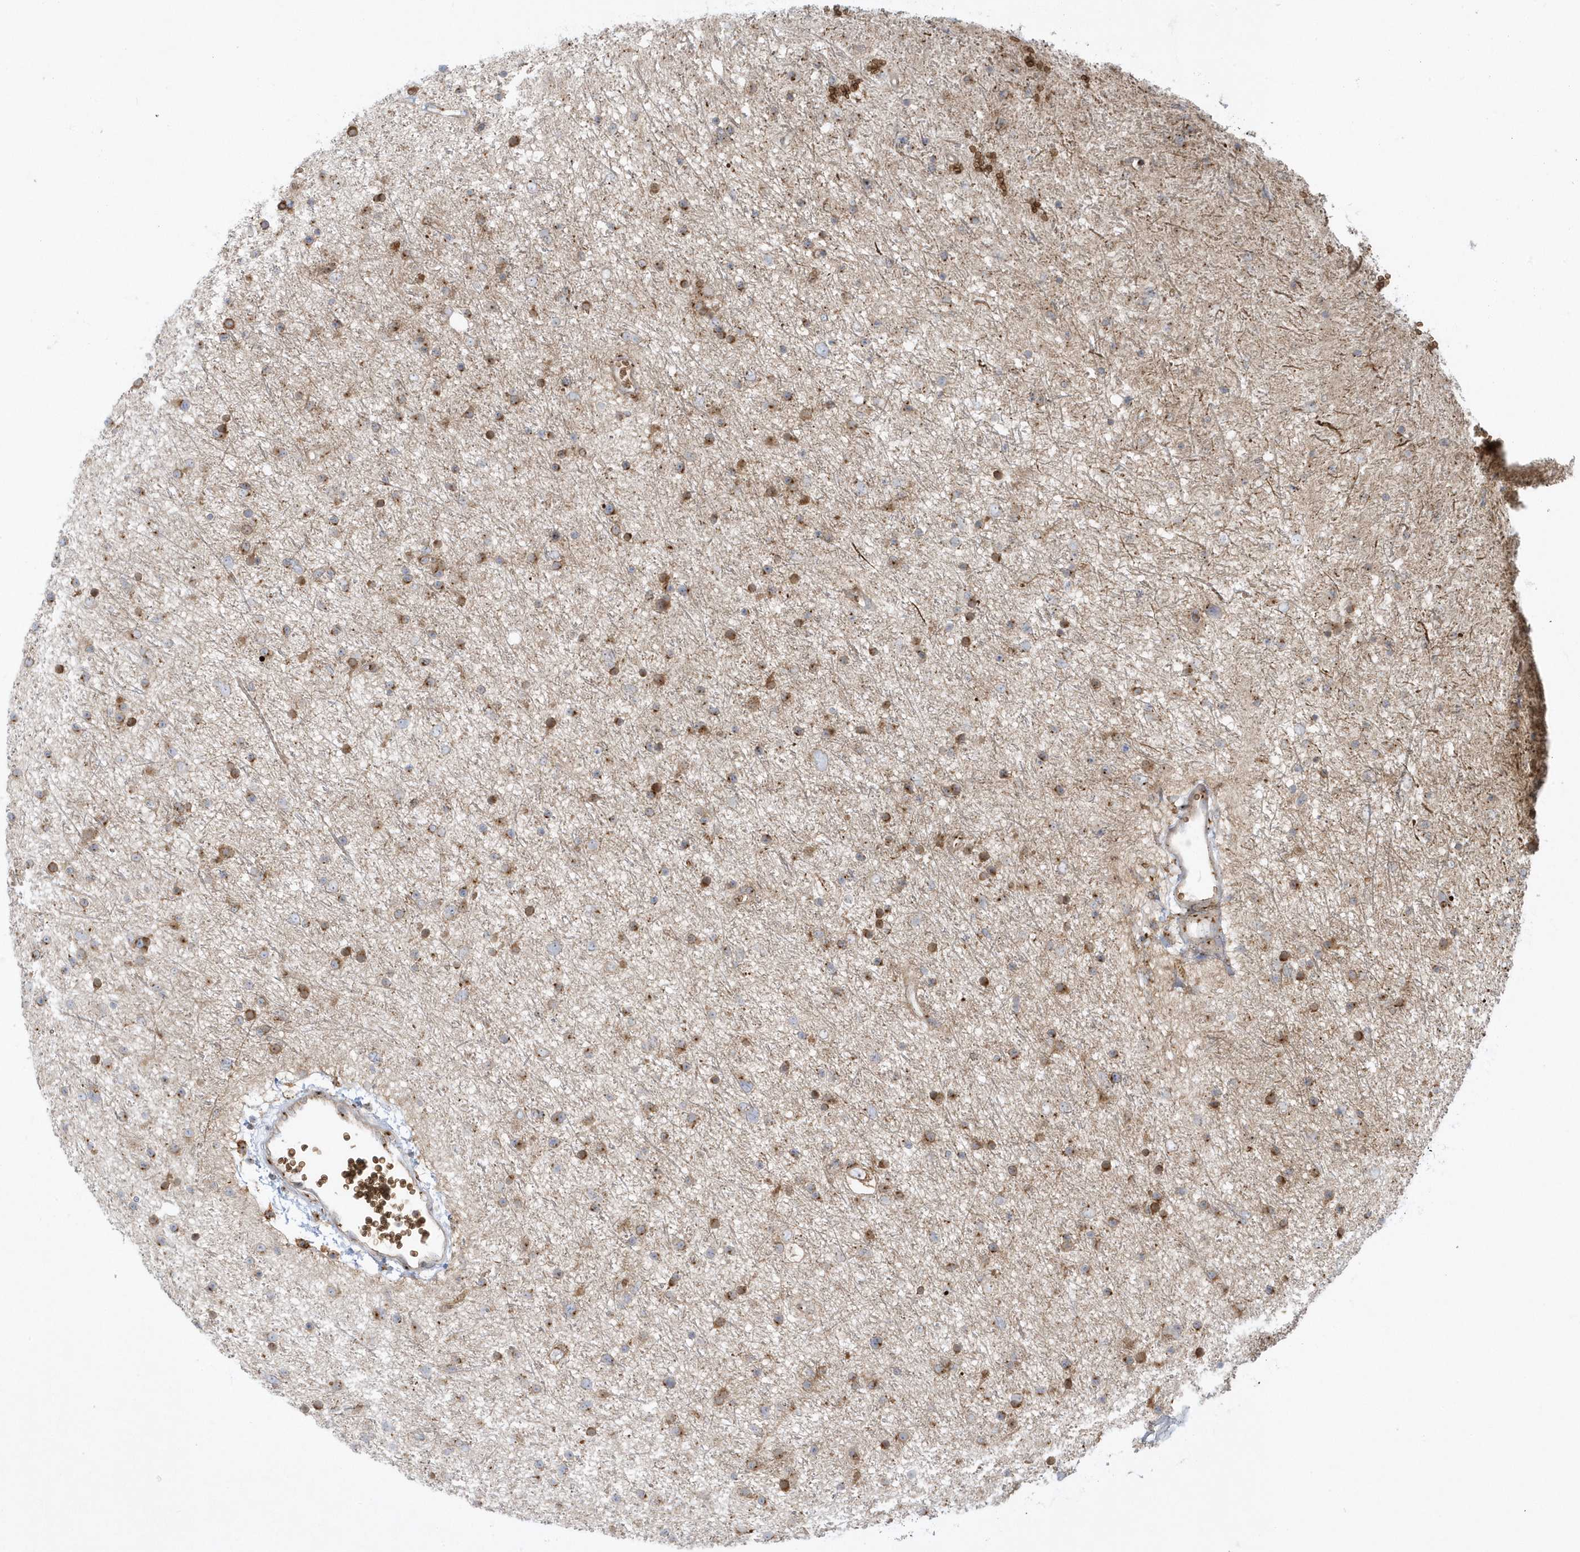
{"staining": {"intensity": "moderate", "quantity": "<25%", "location": "cytoplasmic/membranous"}, "tissue": "glioma", "cell_type": "Tumor cells", "image_type": "cancer", "snomed": [{"axis": "morphology", "description": "Glioma, malignant, Low grade"}, {"axis": "topography", "description": "Cerebral cortex"}], "caption": "Immunohistochemical staining of human malignant glioma (low-grade) exhibits moderate cytoplasmic/membranous protein staining in approximately <25% of tumor cells. (DAB IHC, brown staining for protein, blue staining for nuclei).", "gene": "RPP40", "patient": {"sex": "female", "age": 39}}